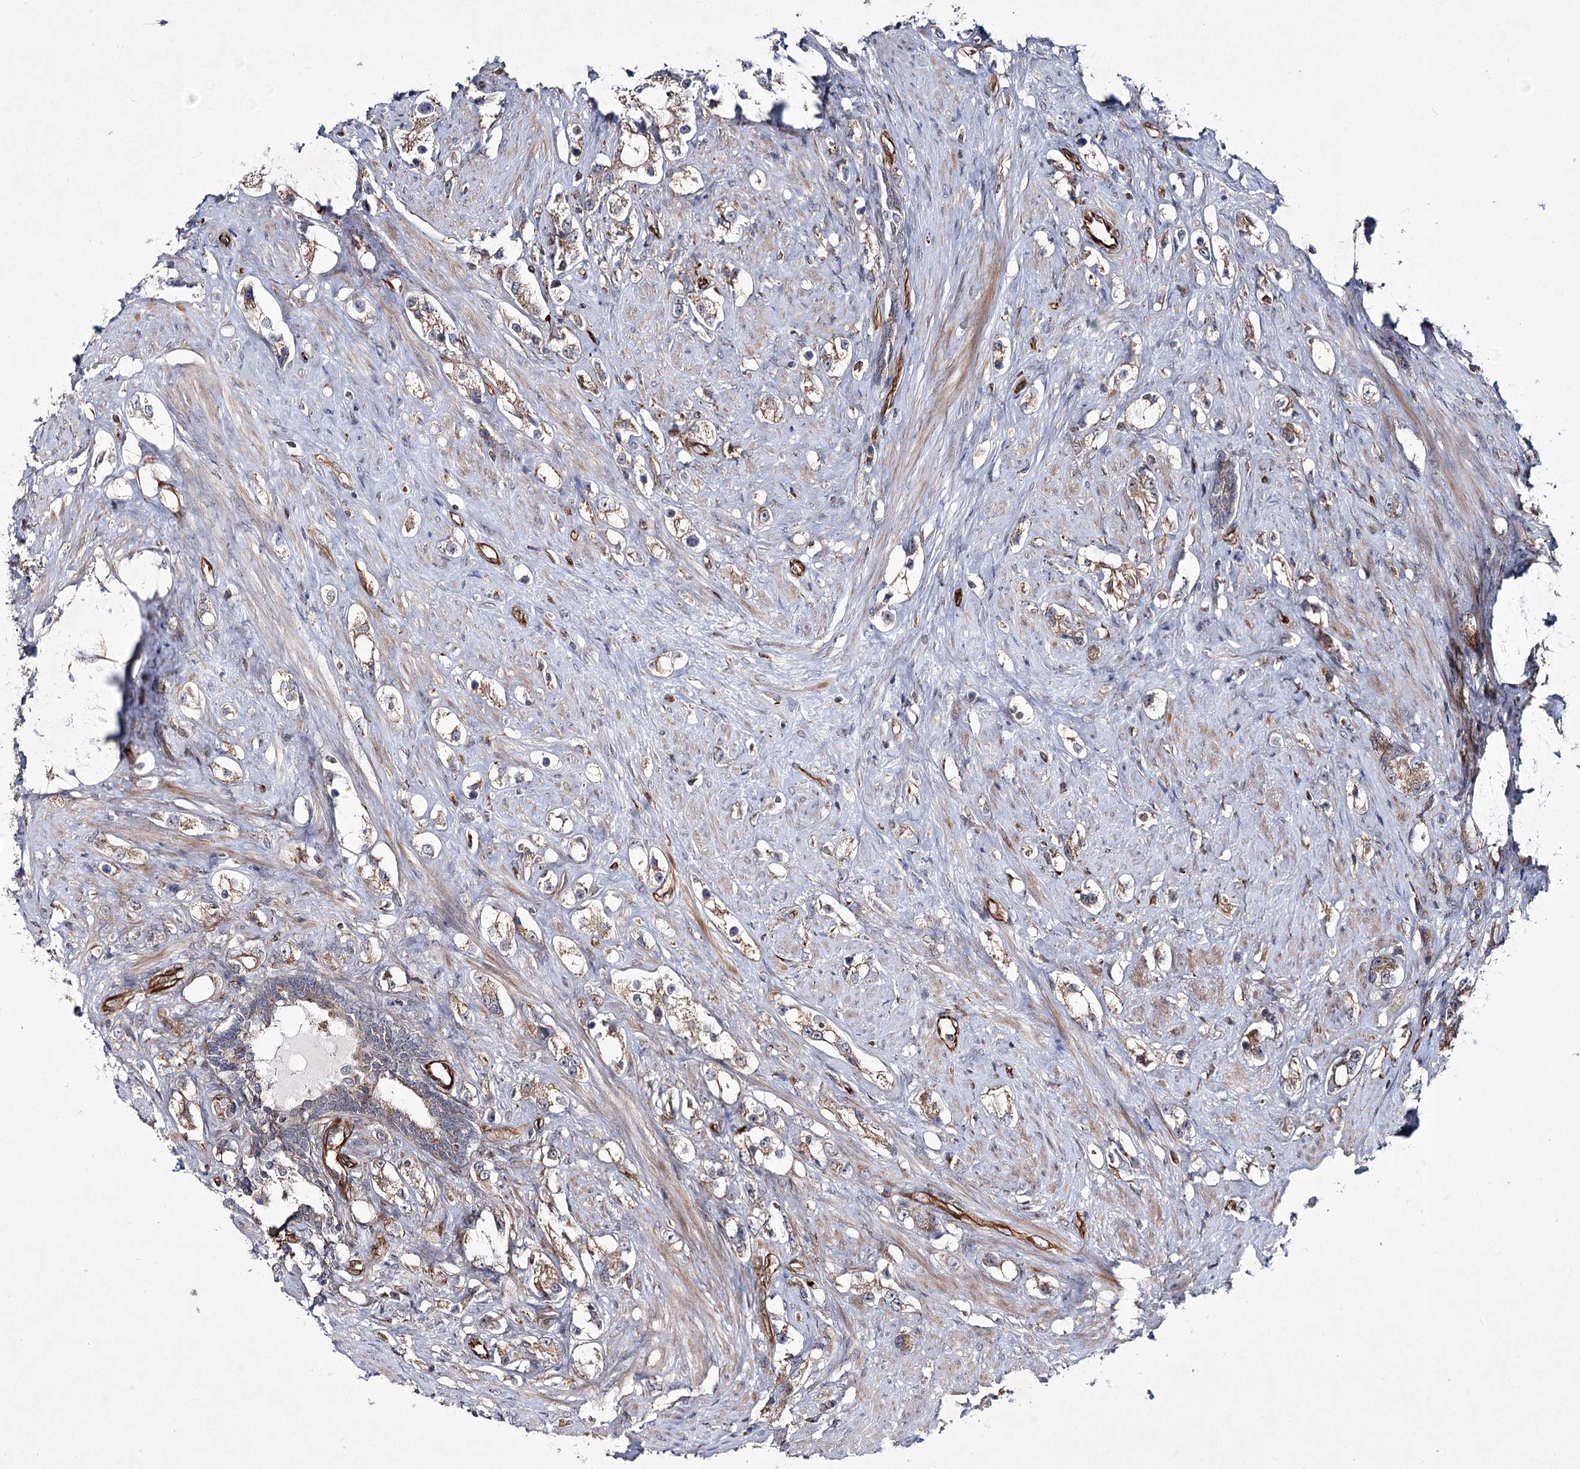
{"staining": {"intensity": "weak", "quantity": ">75%", "location": "cytoplasmic/membranous"}, "tissue": "prostate cancer", "cell_type": "Tumor cells", "image_type": "cancer", "snomed": [{"axis": "morphology", "description": "Adenocarcinoma, High grade"}, {"axis": "topography", "description": "Prostate"}], "caption": "Brown immunohistochemical staining in human prostate high-grade adenocarcinoma demonstrates weak cytoplasmic/membranous expression in about >75% of tumor cells.", "gene": "DPEP2", "patient": {"sex": "male", "age": 63}}